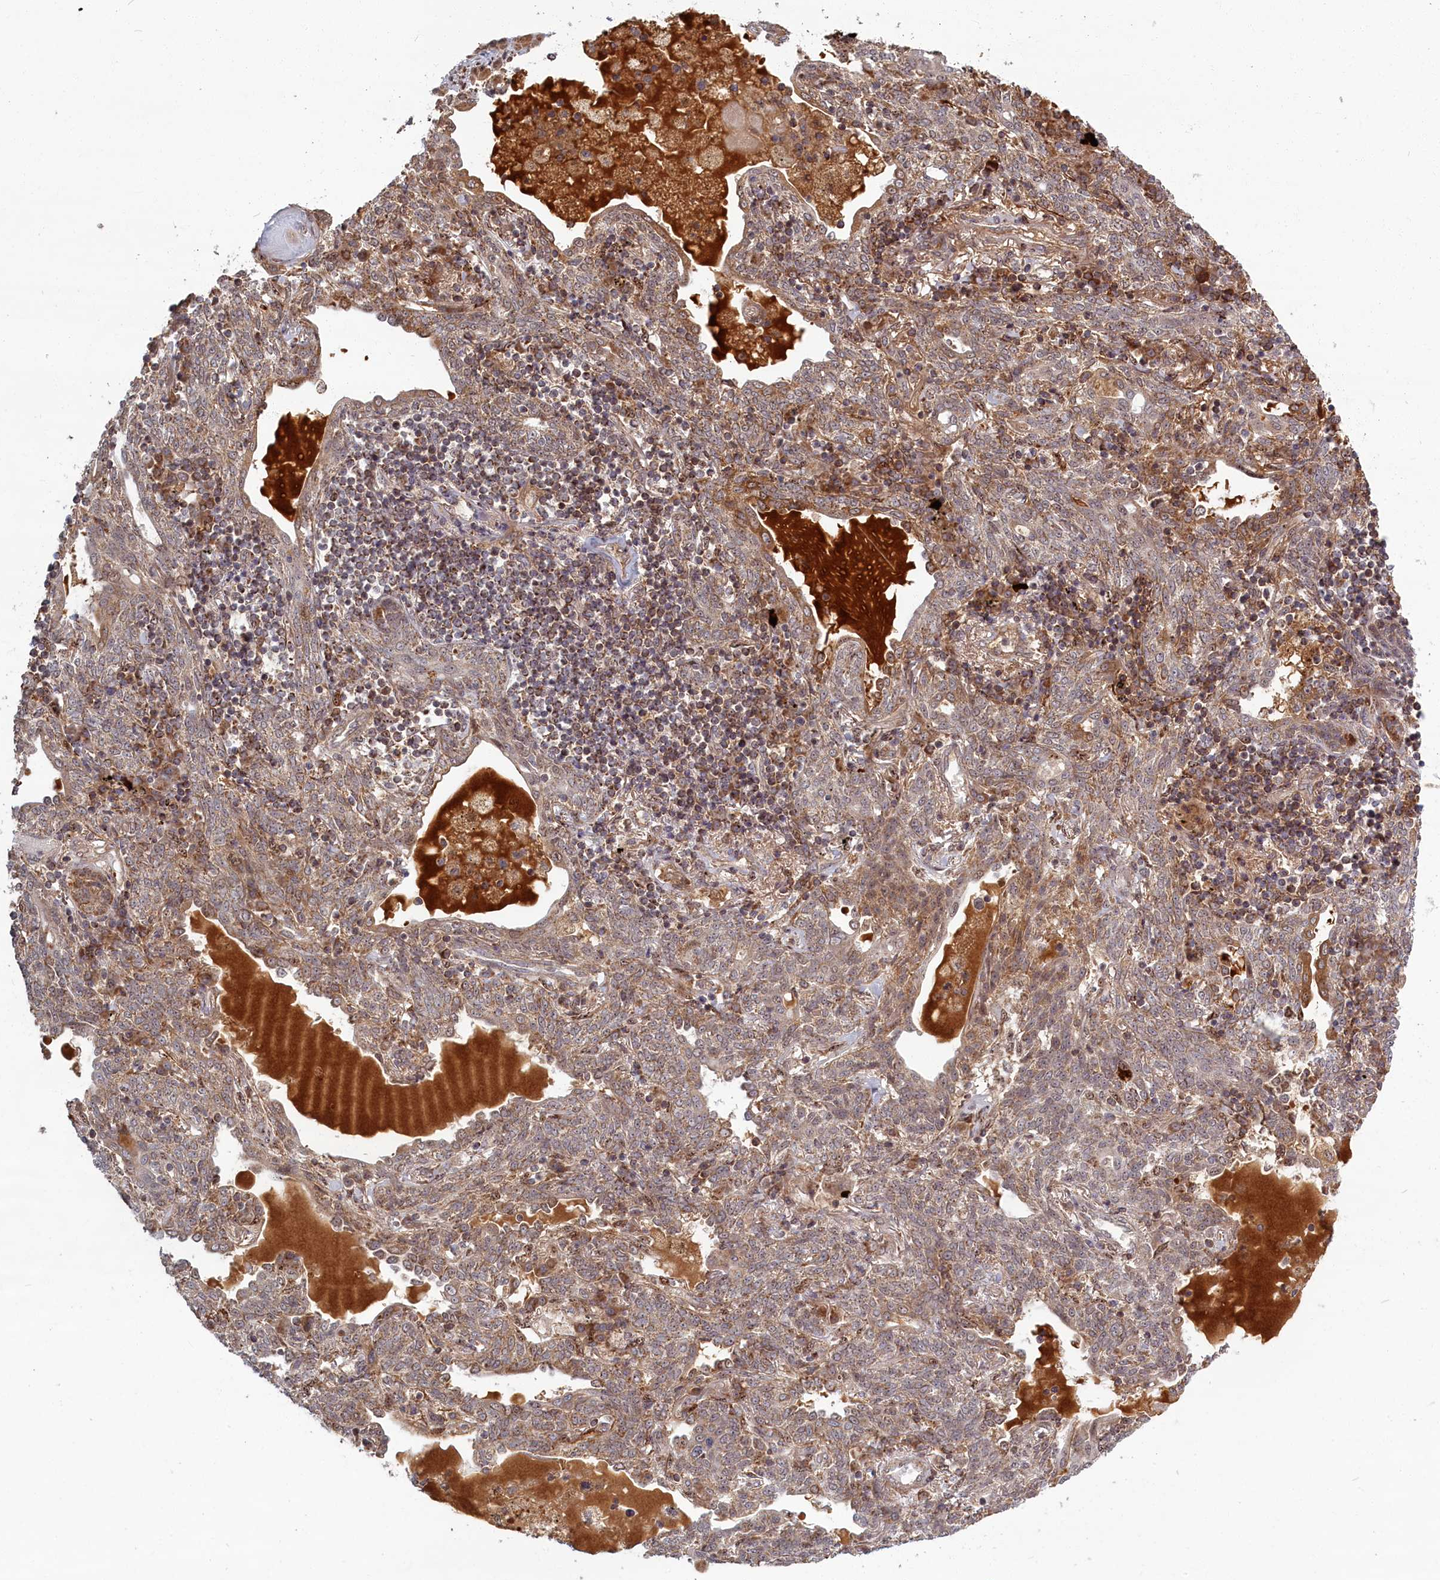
{"staining": {"intensity": "weak", "quantity": ">75%", "location": "cytoplasmic/membranous"}, "tissue": "lung cancer", "cell_type": "Tumor cells", "image_type": "cancer", "snomed": [{"axis": "morphology", "description": "Squamous cell carcinoma, NOS"}, {"axis": "topography", "description": "Lung"}], "caption": "Tumor cells demonstrate low levels of weak cytoplasmic/membranous expression in approximately >75% of cells in human squamous cell carcinoma (lung).", "gene": "PLA2G10", "patient": {"sex": "female", "age": 70}}